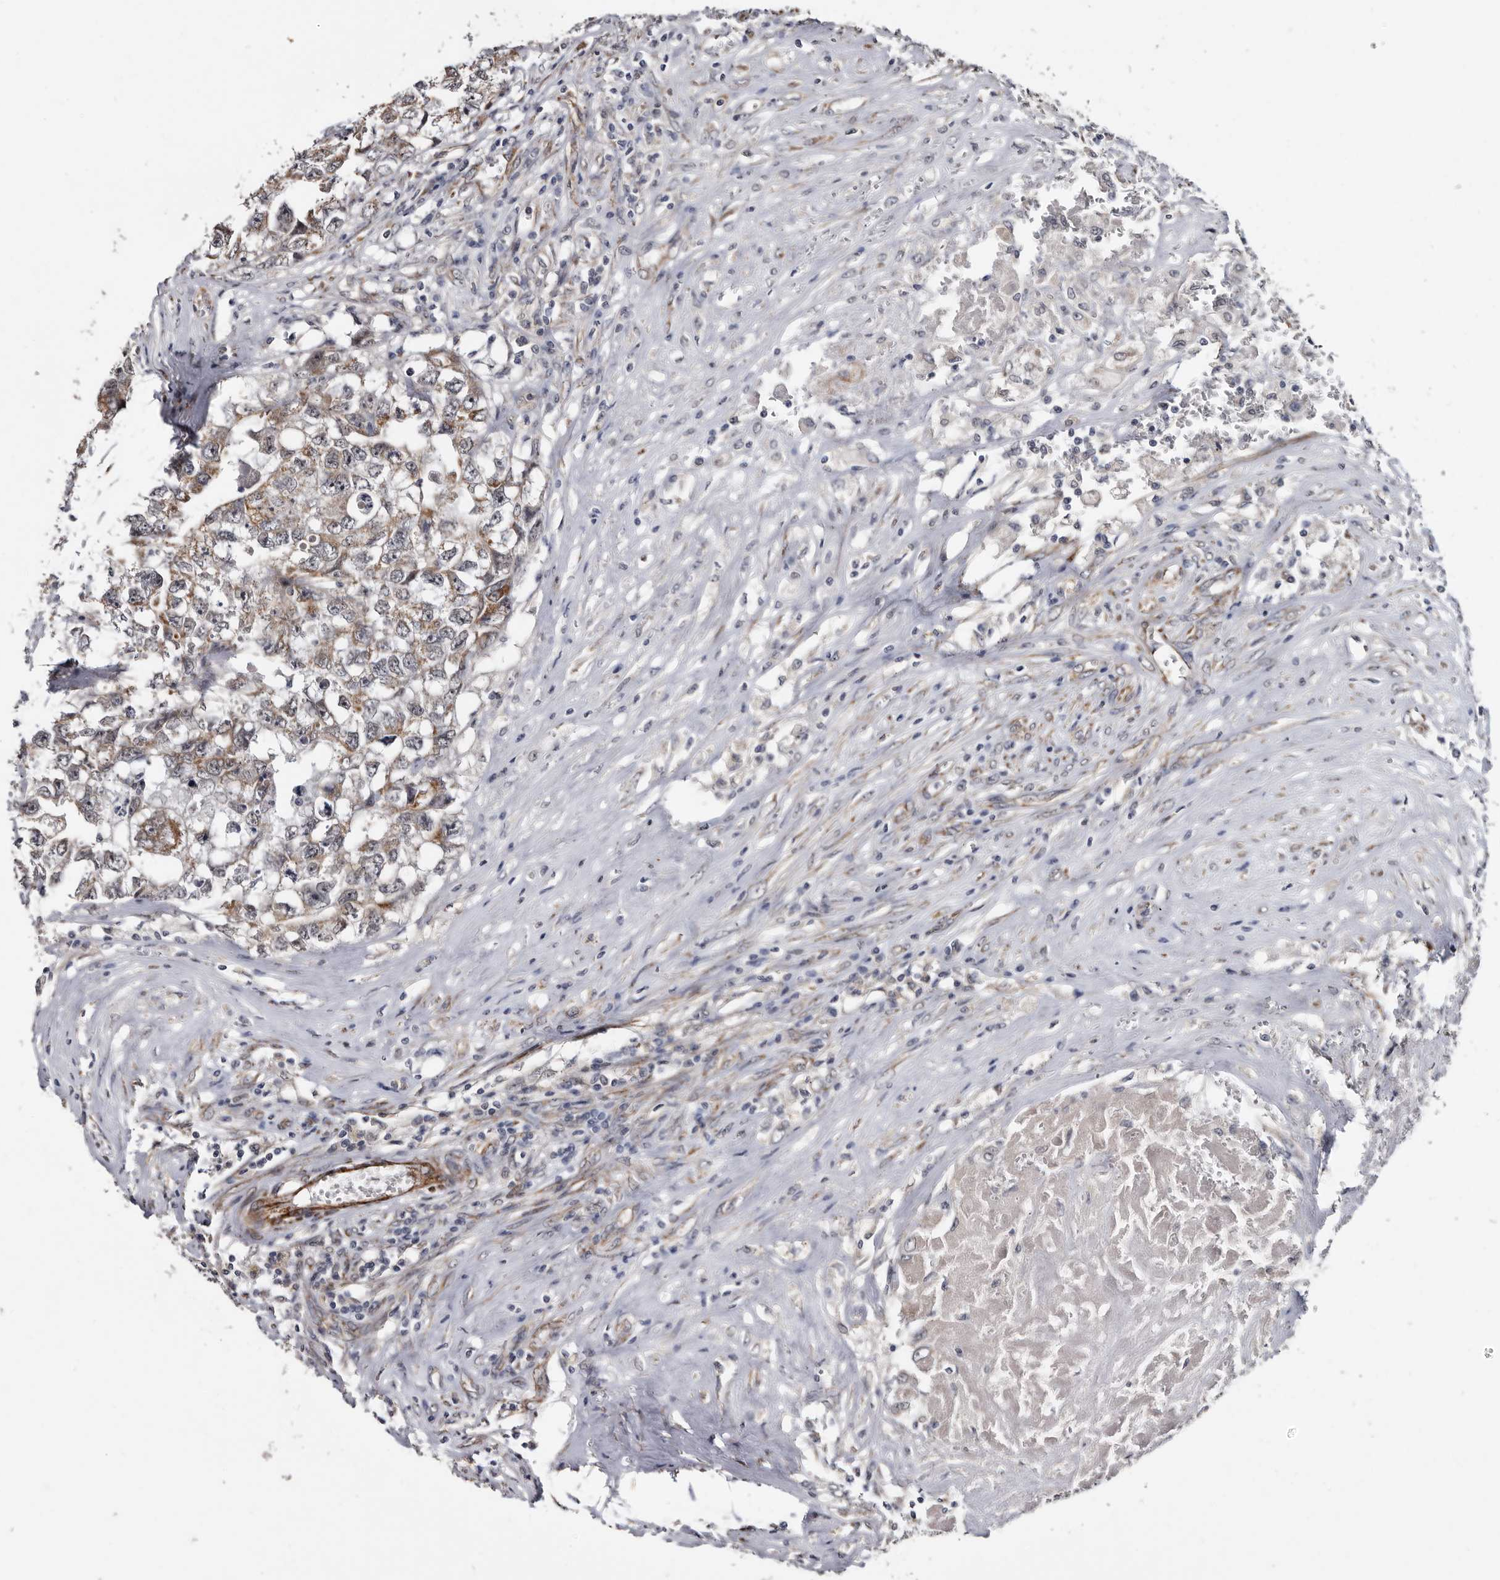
{"staining": {"intensity": "weak", "quantity": ">75%", "location": "cytoplasmic/membranous"}, "tissue": "testis cancer", "cell_type": "Tumor cells", "image_type": "cancer", "snomed": [{"axis": "morphology", "description": "Seminoma, NOS"}, {"axis": "morphology", "description": "Carcinoma, Embryonal, NOS"}, {"axis": "topography", "description": "Testis"}], "caption": "Immunohistochemistry staining of testis cancer (seminoma), which demonstrates low levels of weak cytoplasmic/membranous staining in about >75% of tumor cells indicating weak cytoplasmic/membranous protein expression. The staining was performed using DAB (brown) for protein detection and nuclei were counterstained in hematoxylin (blue).", "gene": "ARMCX2", "patient": {"sex": "male", "age": 43}}